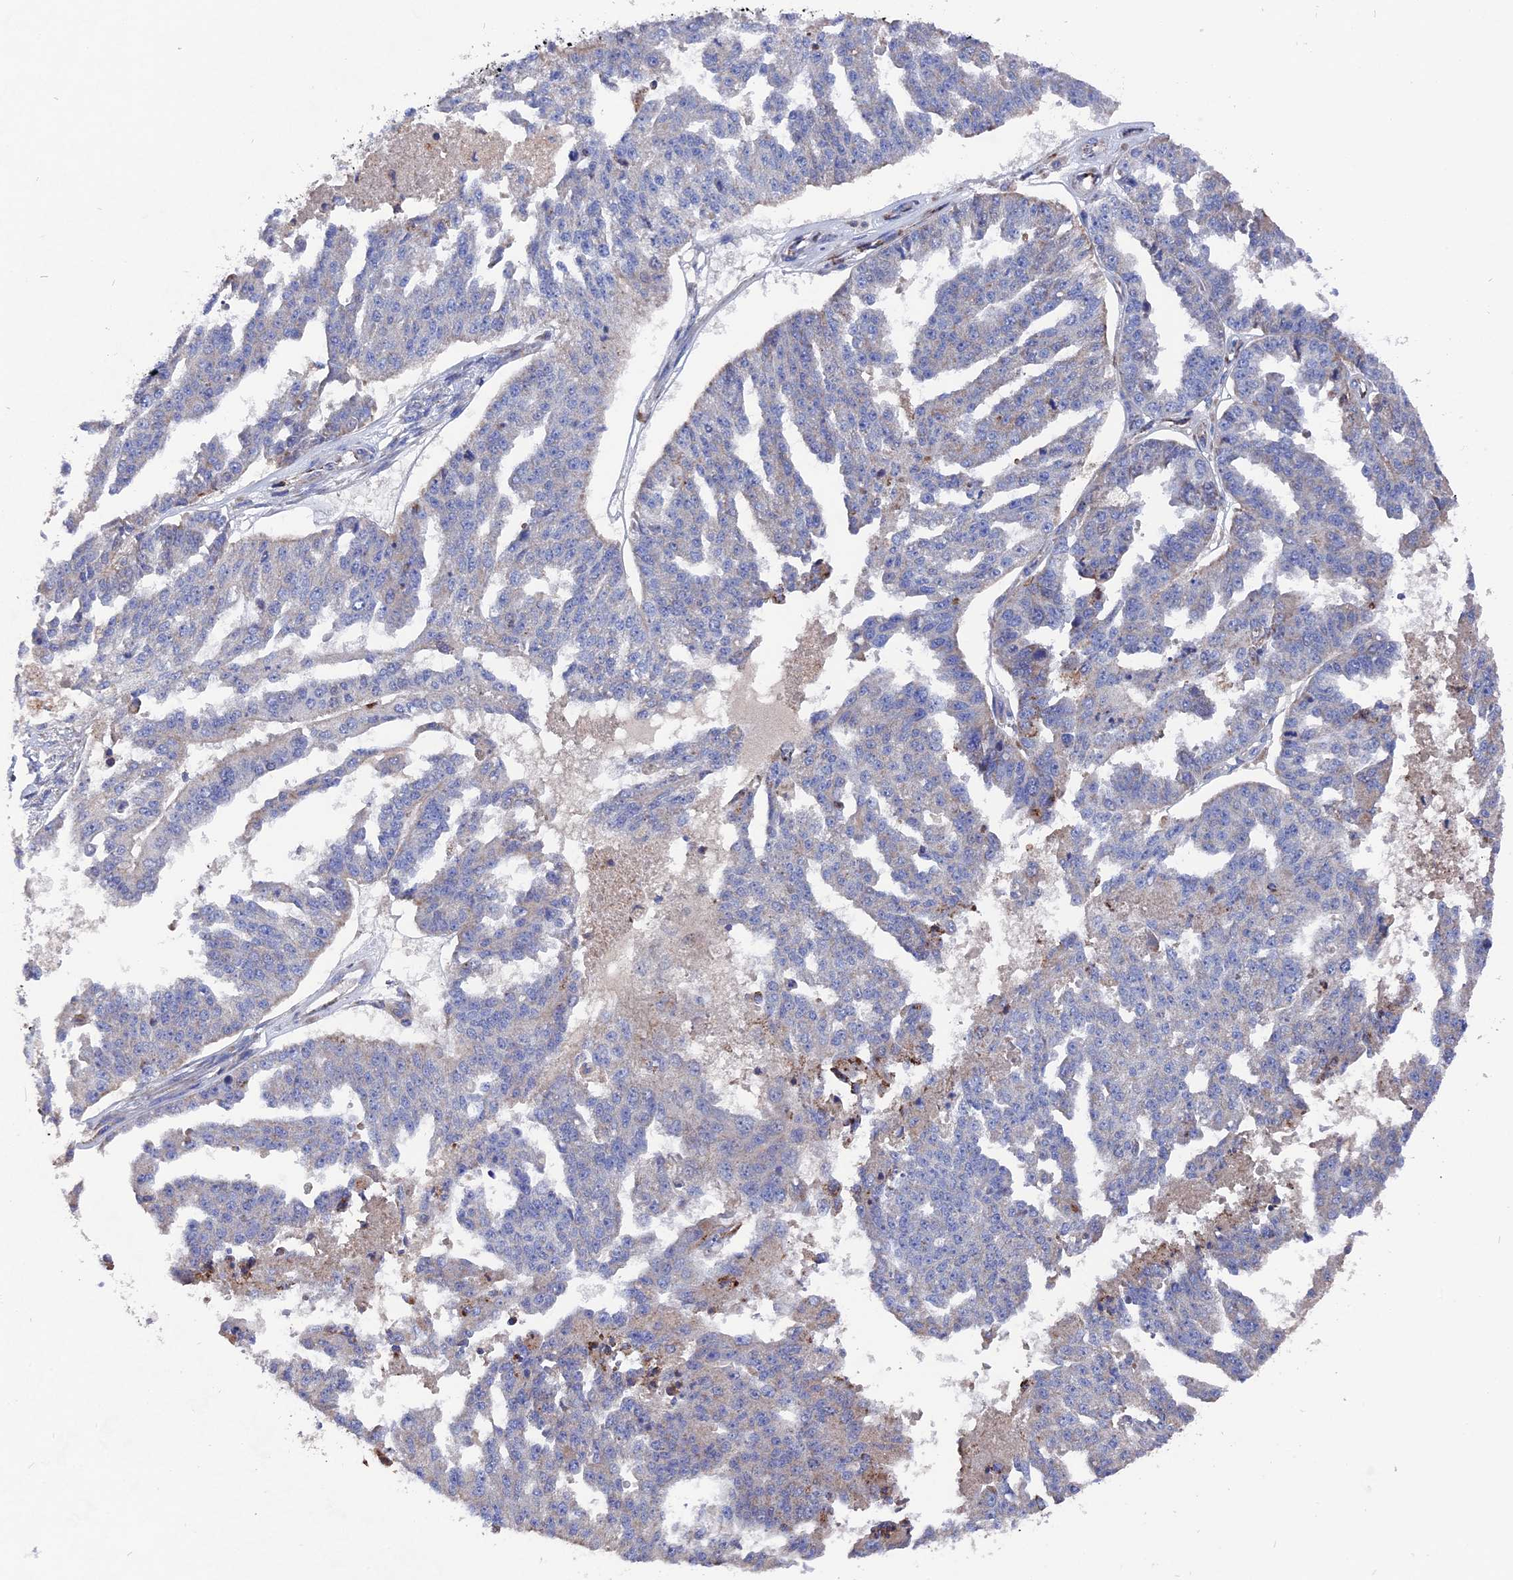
{"staining": {"intensity": "negative", "quantity": "none", "location": "none"}, "tissue": "ovarian cancer", "cell_type": "Tumor cells", "image_type": "cancer", "snomed": [{"axis": "morphology", "description": "Cystadenocarcinoma, serous, NOS"}, {"axis": "topography", "description": "Ovary"}], "caption": "The micrograph reveals no significant staining in tumor cells of ovarian cancer.", "gene": "TGFA", "patient": {"sex": "female", "age": 58}}